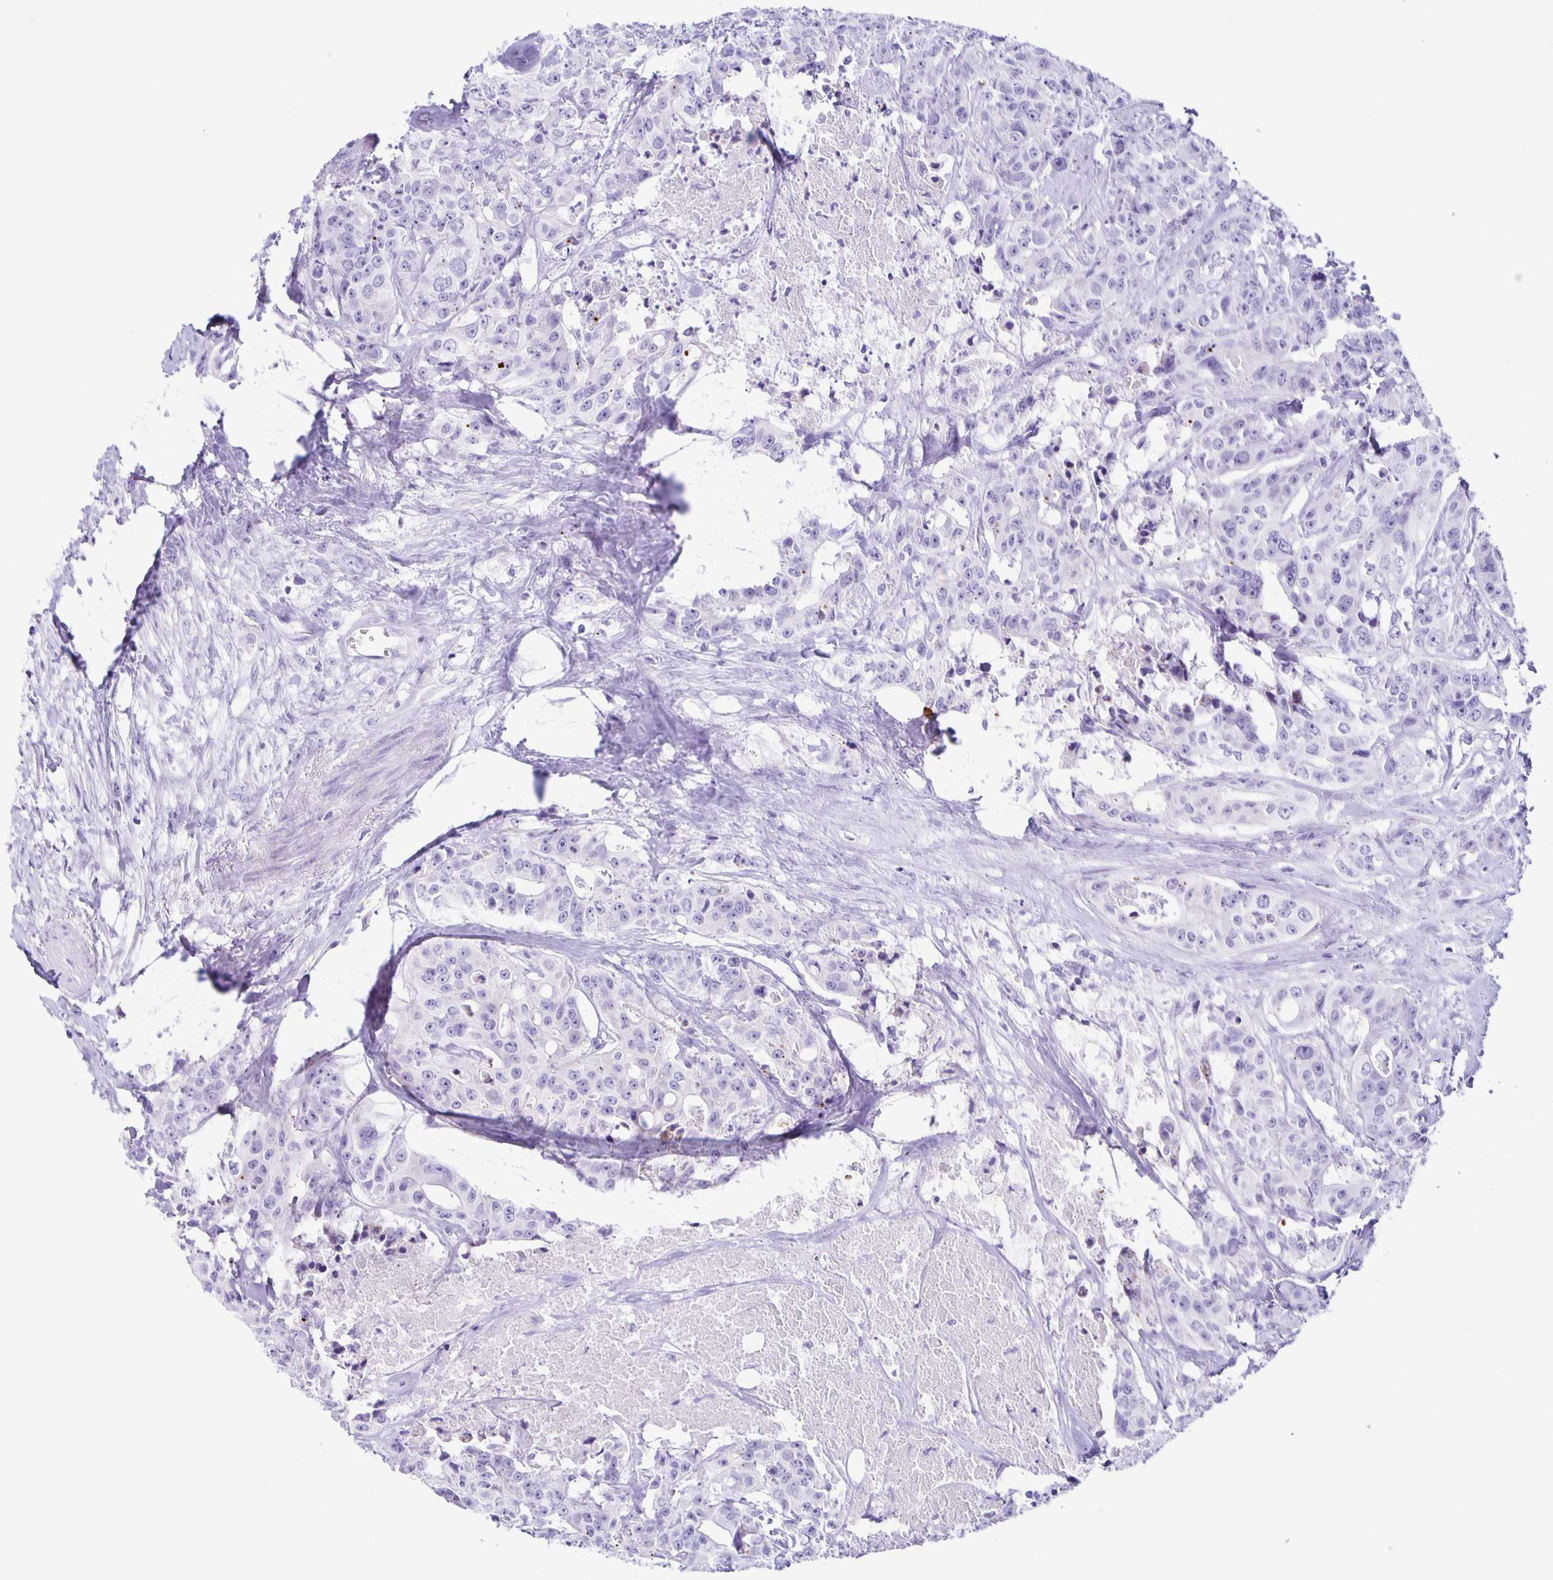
{"staining": {"intensity": "negative", "quantity": "none", "location": "none"}, "tissue": "colorectal cancer", "cell_type": "Tumor cells", "image_type": "cancer", "snomed": [{"axis": "morphology", "description": "Adenocarcinoma, NOS"}, {"axis": "topography", "description": "Rectum"}], "caption": "A high-resolution photomicrograph shows immunohistochemistry staining of colorectal cancer (adenocarcinoma), which shows no significant positivity in tumor cells.", "gene": "AQP6", "patient": {"sex": "female", "age": 62}}